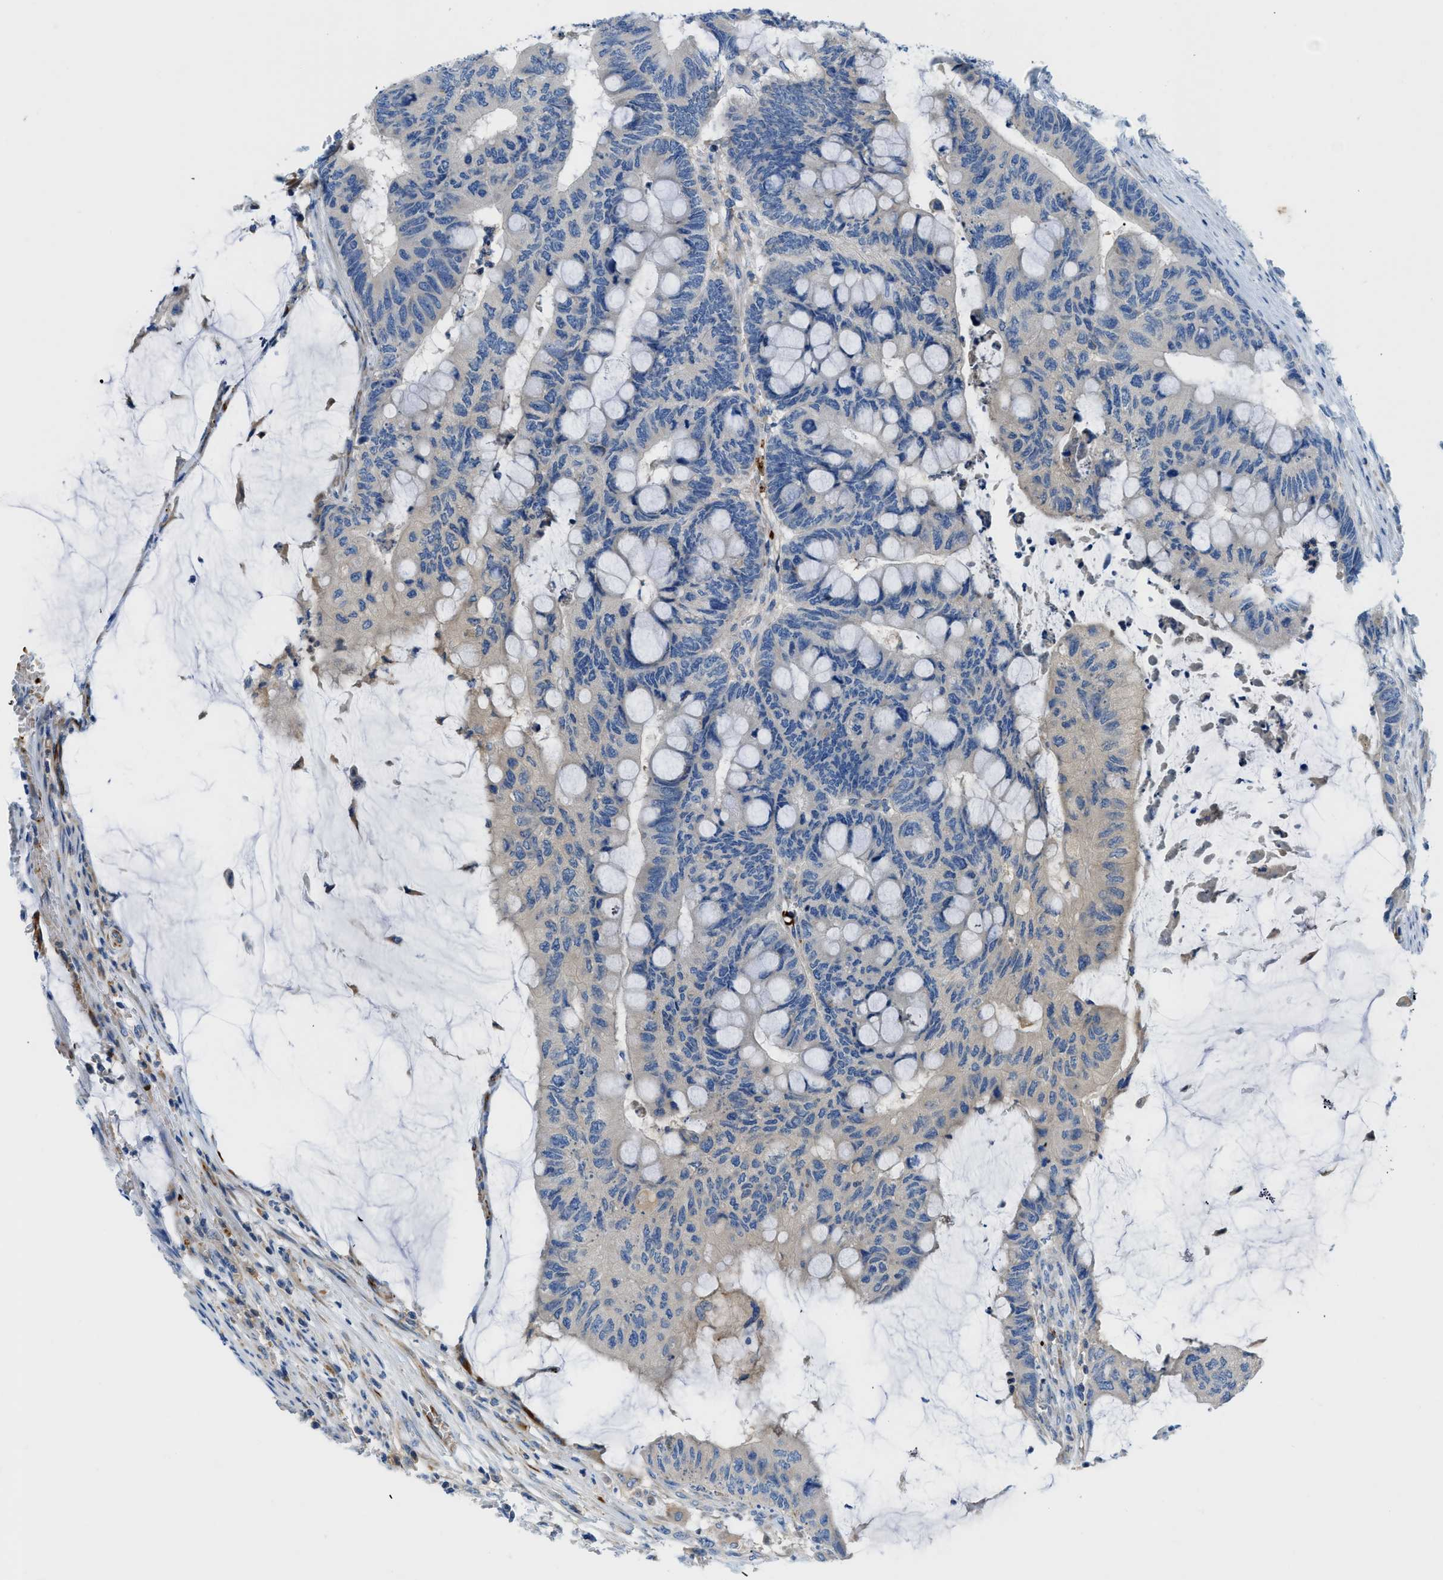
{"staining": {"intensity": "weak", "quantity": "<25%", "location": "cytoplasmic/membranous"}, "tissue": "colorectal cancer", "cell_type": "Tumor cells", "image_type": "cancer", "snomed": [{"axis": "morphology", "description": "Normal tissue, NOS"}, {"axis": "morphology", "description": "Adenocarcinoma, NOS"}, {"axis": "topography", "description": "Rectum"}], "caption": "High magnification brightfield microscopy of colorectal adenocarcinoma stained with DAB (3,3'-diaminobenzidine) (brown) and counterstained with hematoxylin (blue): tumor cells show no significant expression.", "gene": "ZNF831", "patient": {"sex": "male", "age": 92}}